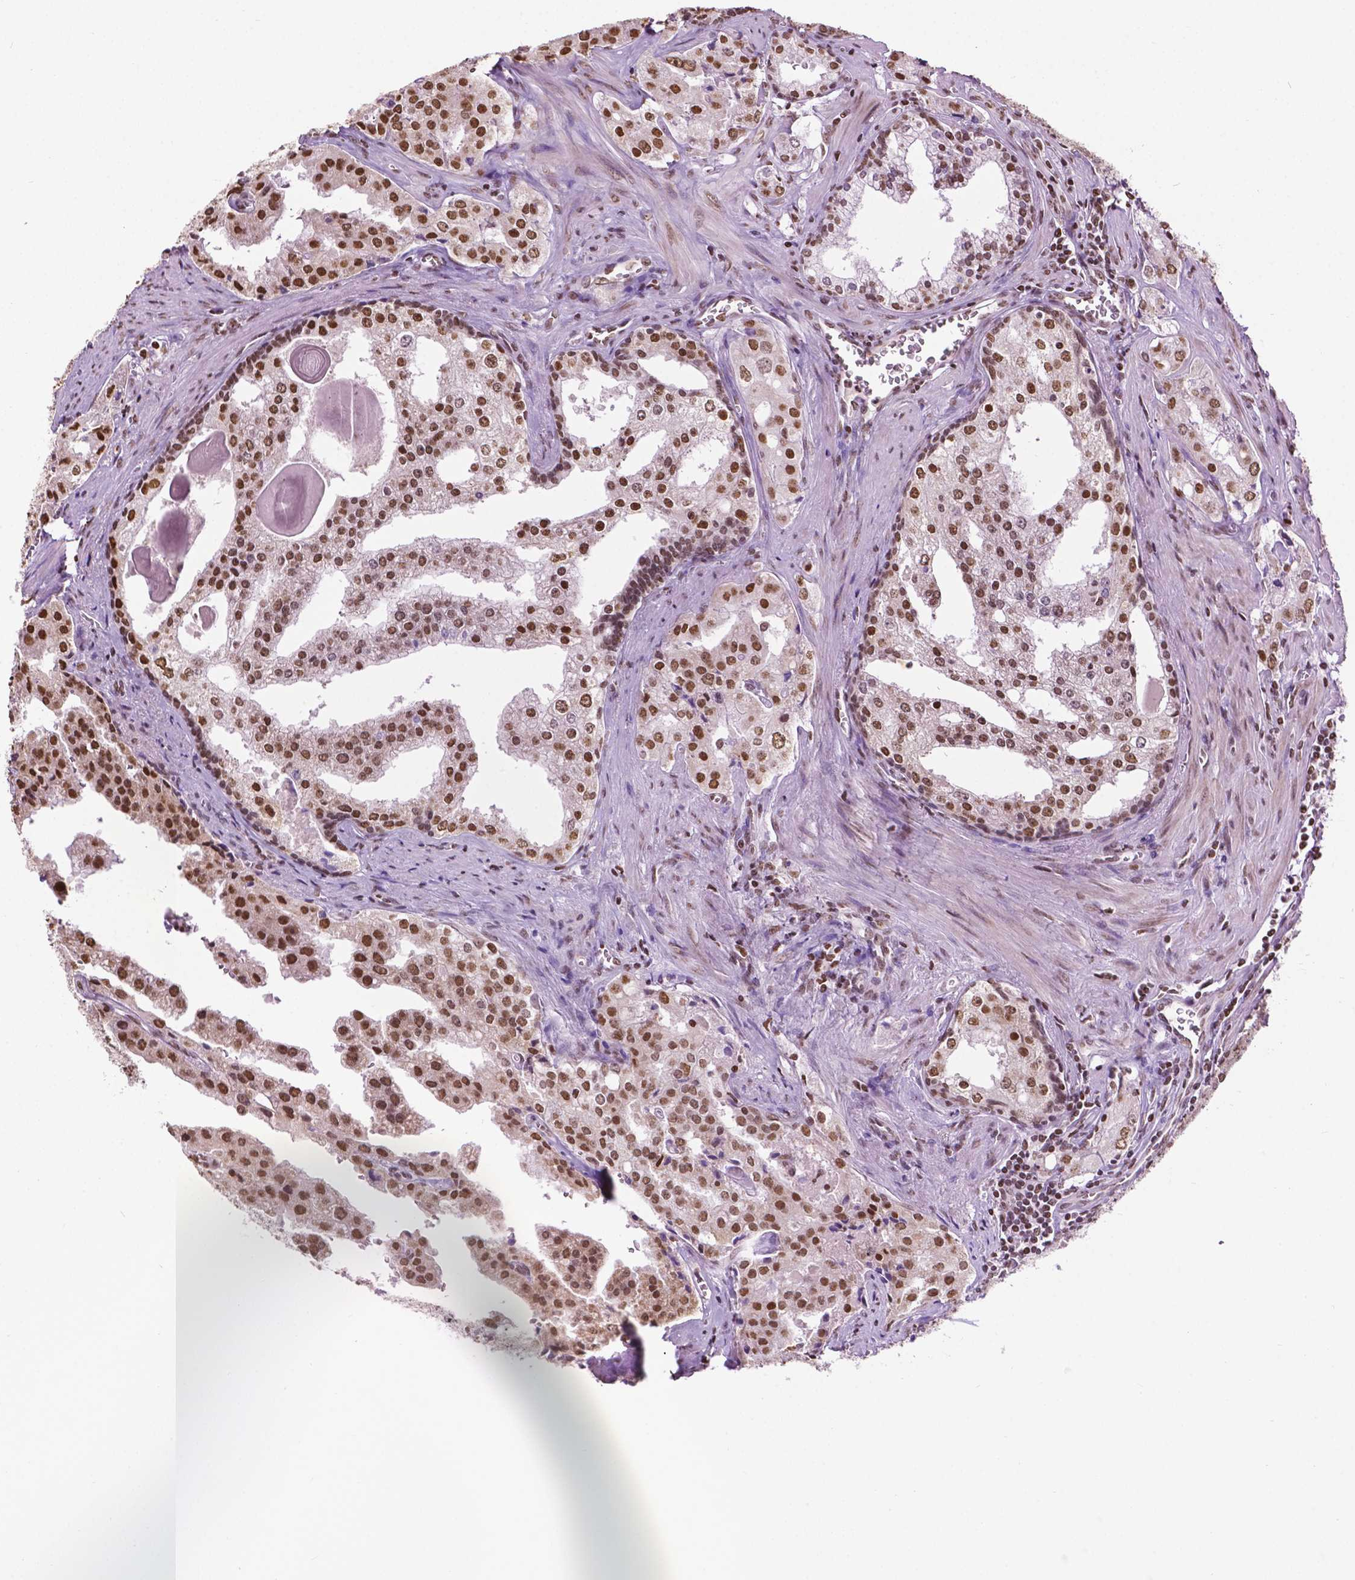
{"staining": {"intensity": "moderate", "quantity": ">75%", "location": "nuclear"}, "tissue": "prostate cancer", "cell_type": "Tumor cells", "image_type": "cancer", "snomed": [{"axis": "morphology", "description": "Adenocarcinoma, High grade"}, {"axis": "topography", "description": "Prostate"}], "caption": "Immunohistochemical staining of prostate cancer shows moderate nuclear protein positivity in about >75% of tumor cells.", "gene": "COL23A1", "patient": {"sex": "male", "age": 68}}